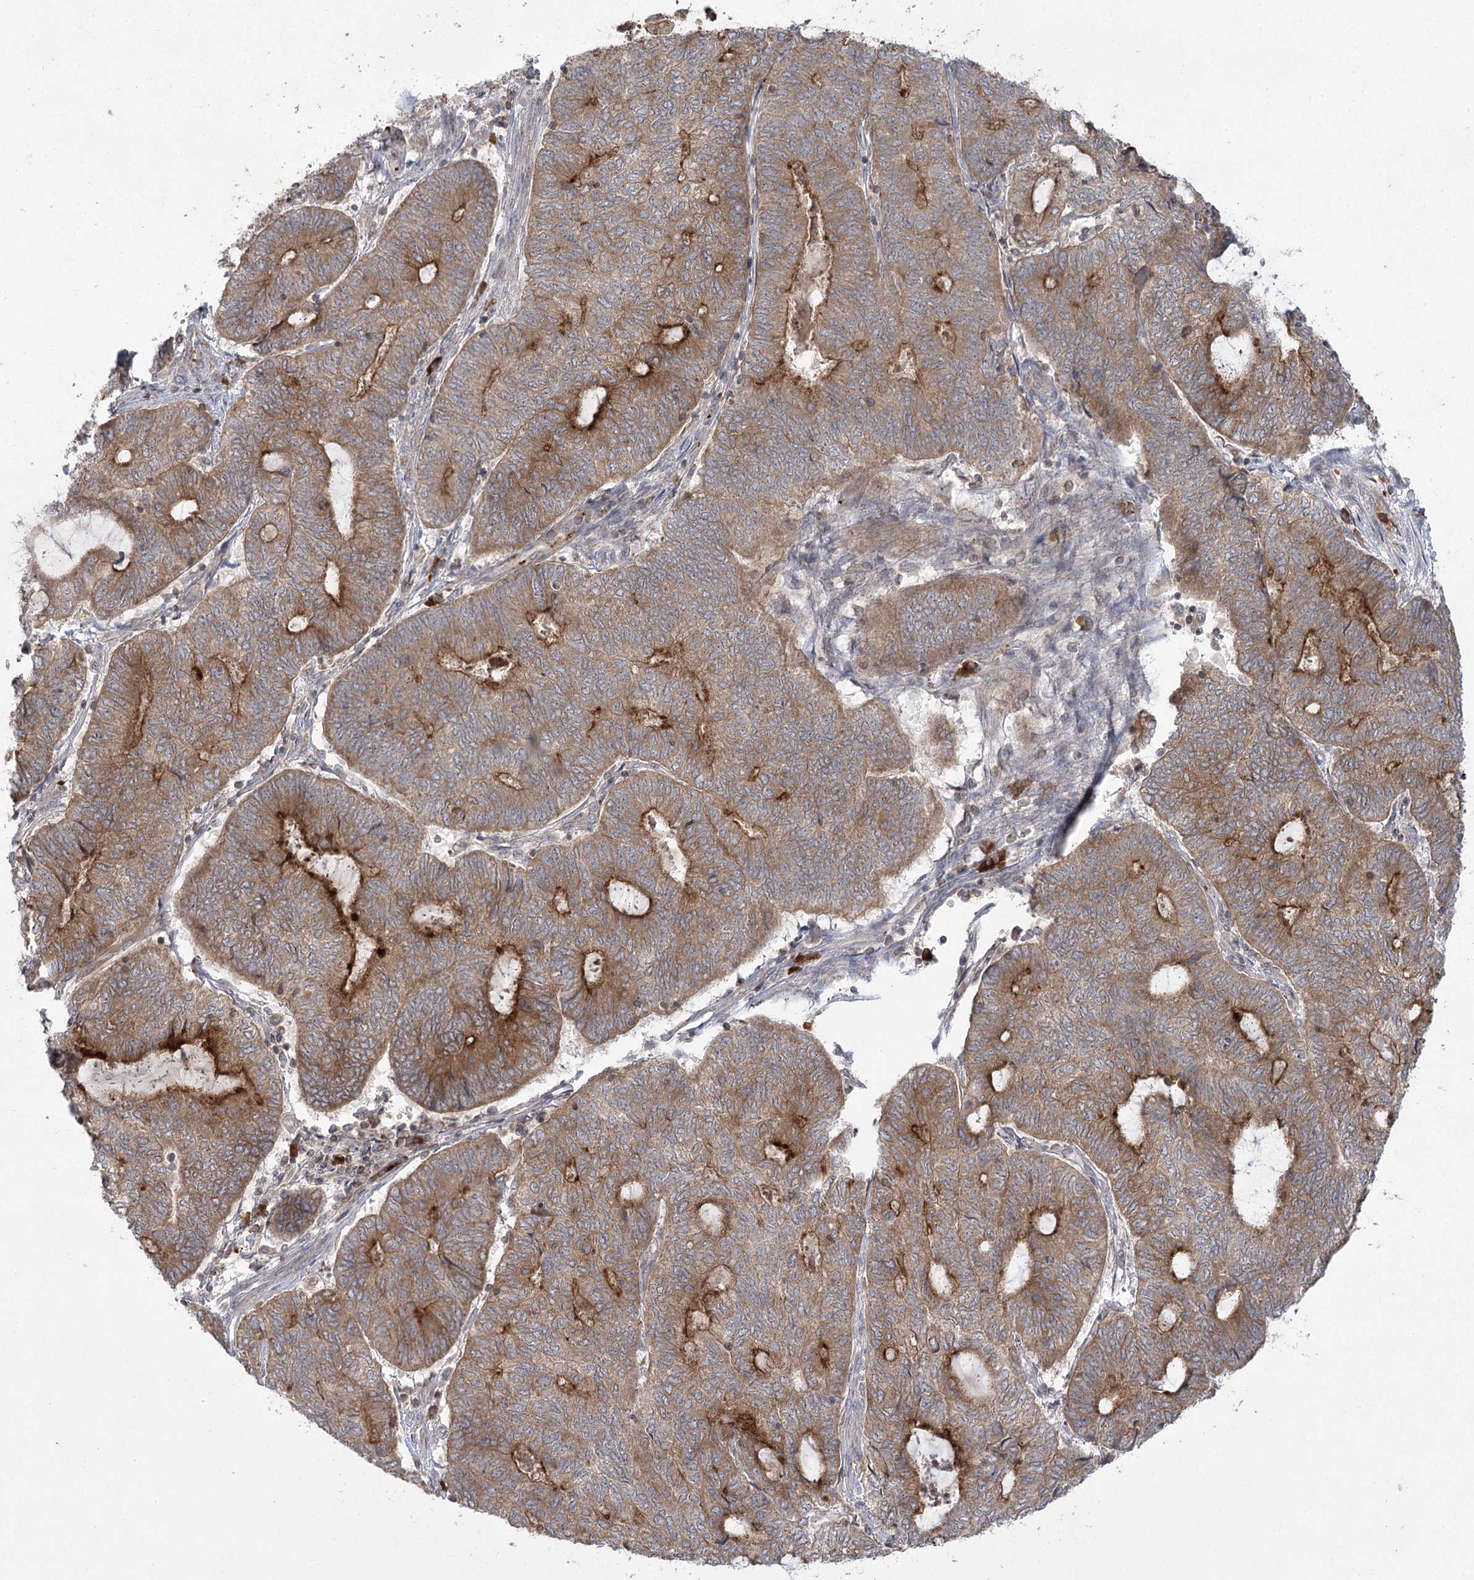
{"staining": {"intensity": "strong", "quantity": ">75%", "location": "cytoplasmic/membranous"}, "tissue": "endometrial cancer", "cell_type": "Tumor cells", "image_type": "cancer", "snomed": [{"axis": "morphology", "description": "Adenocarcinoma, NOS"}, {"axis": "topography", "description": "Uterus"}, {"axis": "topography", "description": "Endometrium"}], "caption": "This is a micrograph of IHC staining of endometrial adenocarcinoma, which shows strong expression in the cytoplasmic/membranous of tumor cells.", "gene": "SYTL1", "patient": {"sex": "female", "age": 70}}